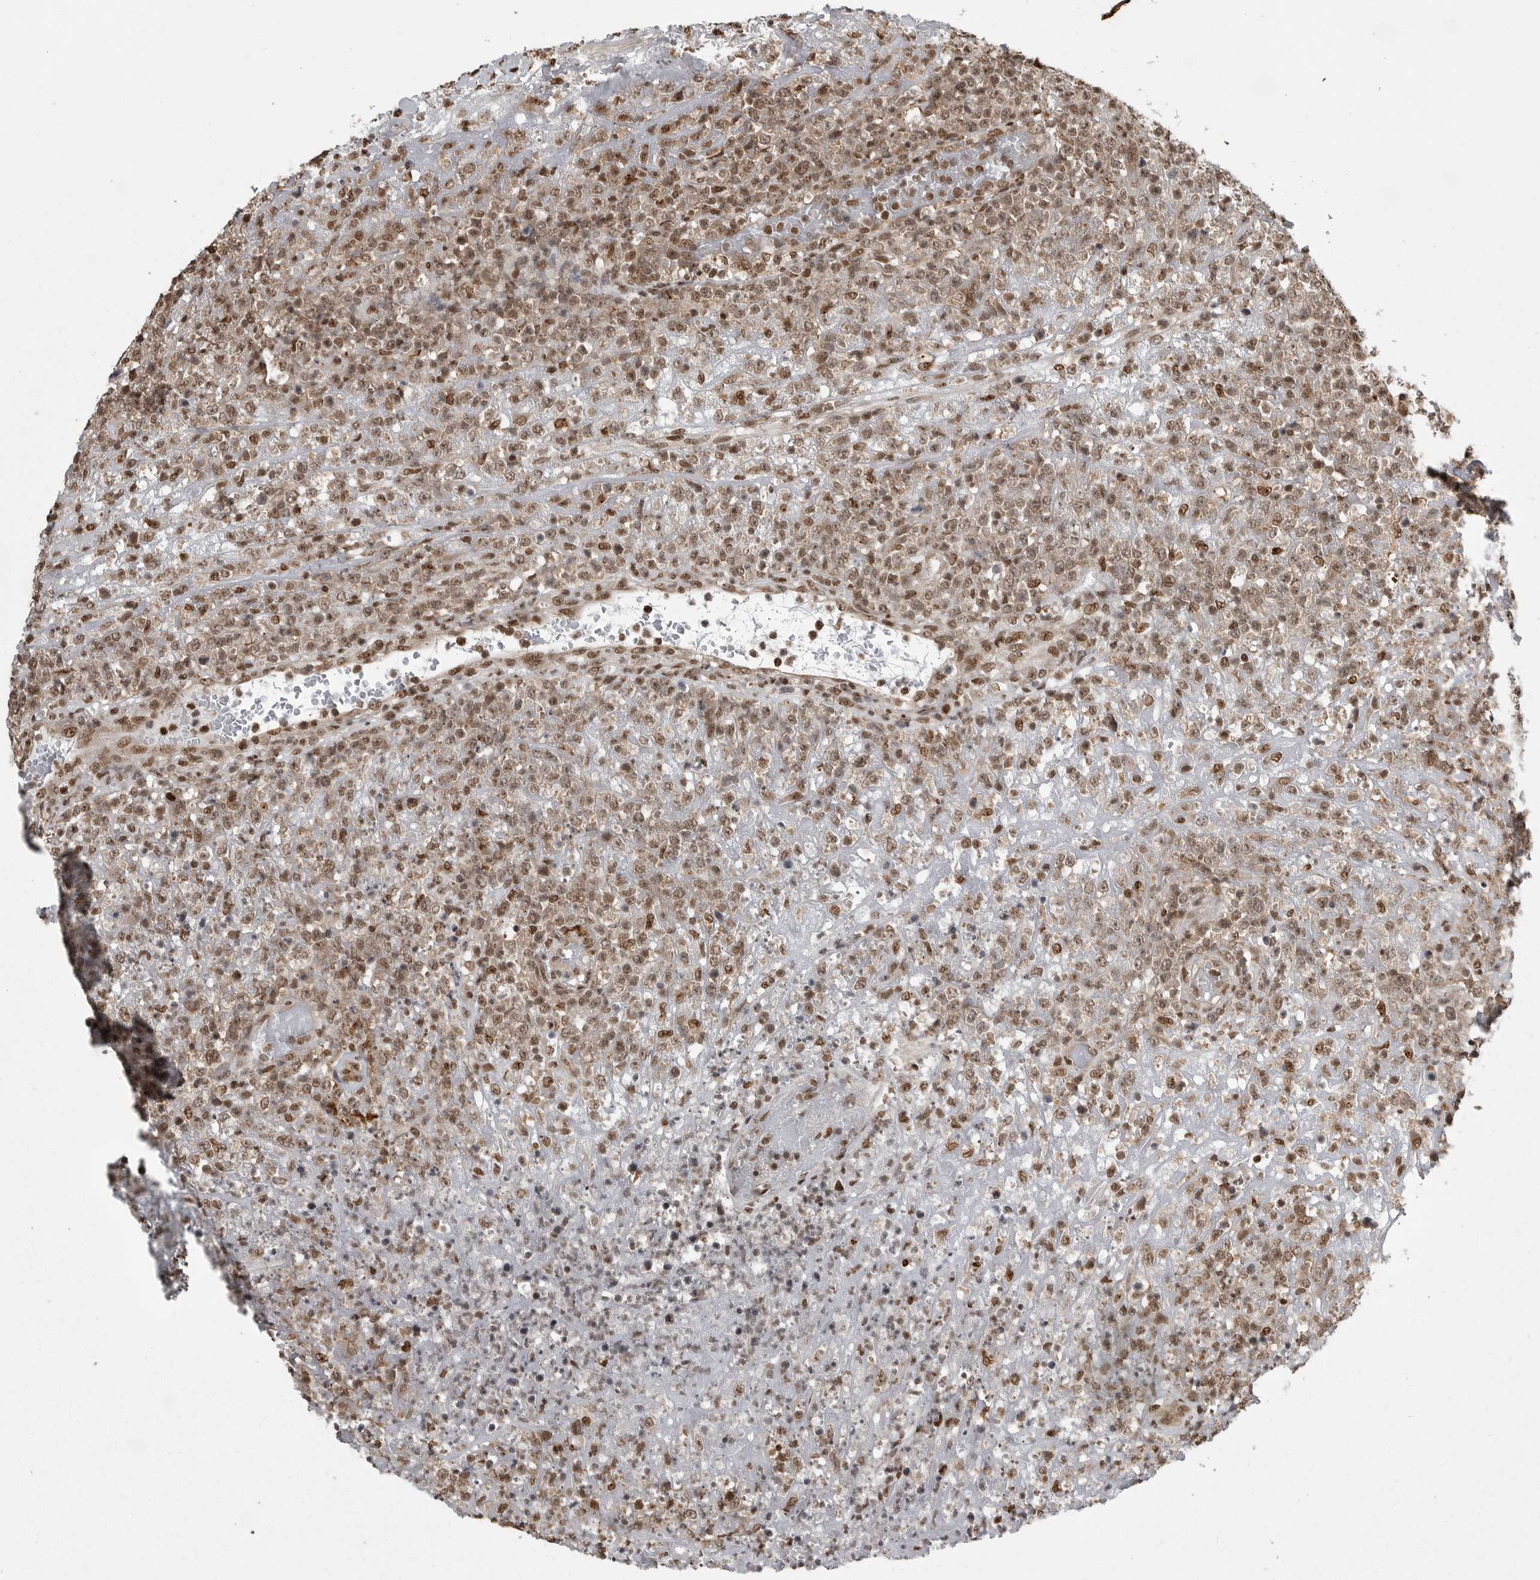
{"staining": {"intensity": "moderate", "quantity": ">75%", "location": "nuclear"}, "tissue": "lymphoma", "cell_type": "Tumor cells", "image_type": "cancer", "snomed": [{"axis": "morphology", "description": "Malignant lymphoma, non-Hodgkin's type, High grade"}, {"axis": "topography", "description": "Colon"}], "caption": "Immunohistochemistry (IHC) (DAB (3,3'-diaminobenzidine)) staining of human high-grade malignant lymphoma, non-Hodgkin's type displays moderate nuclear protein positivity in about >75% of tumor cells. (Stains: DAB (3,3'-diaminobenzidine) in brown, nuclei in blue, Microscopy: brightfield microscopy at high magnification).", "gene": "YAF2", "patient": {"sex": "female", "age": 53}}